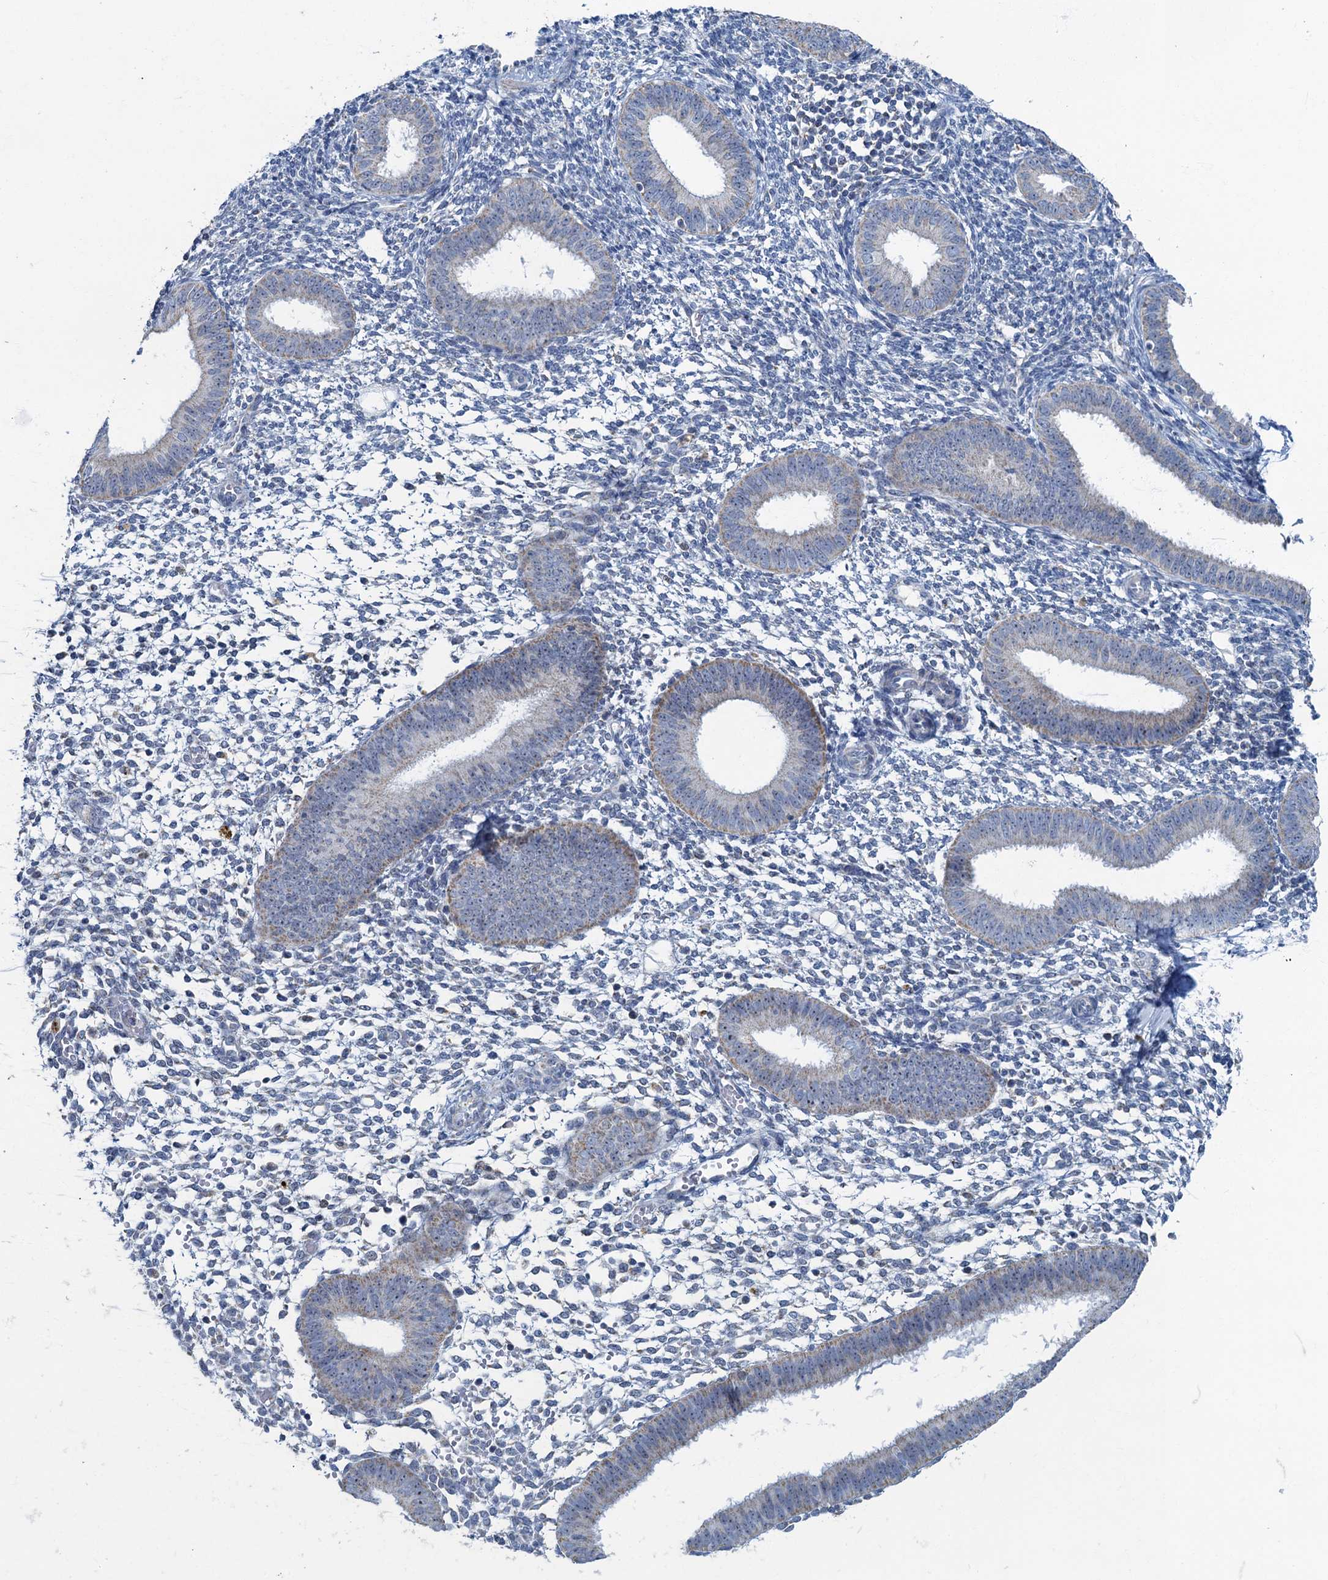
{"staining": {"intensity": "negative", "quantity": "none", "location": "none"}, "tissue": "endometrium", "cell_type": "Cells in endometrial stroma", "image_type": "normal", "snomed": [{"axis": "morphology", "description": "Normal tissue, NOS"}, {"axis": "topography", "description": "Uterus"}, {"axis": "topography", "description": "Endometrium"}], "caption": "Histopathology image shows no protein expression in cells in endometrial stroma of benign endometrium. The staining was performed using DAB to visualize the protein expression in brown, while the nuclei were stained in blue with hematoxylin (Magnification: 20x).", "gene": "RAD9B", "patient": {"sex": "female", "age": 48}}